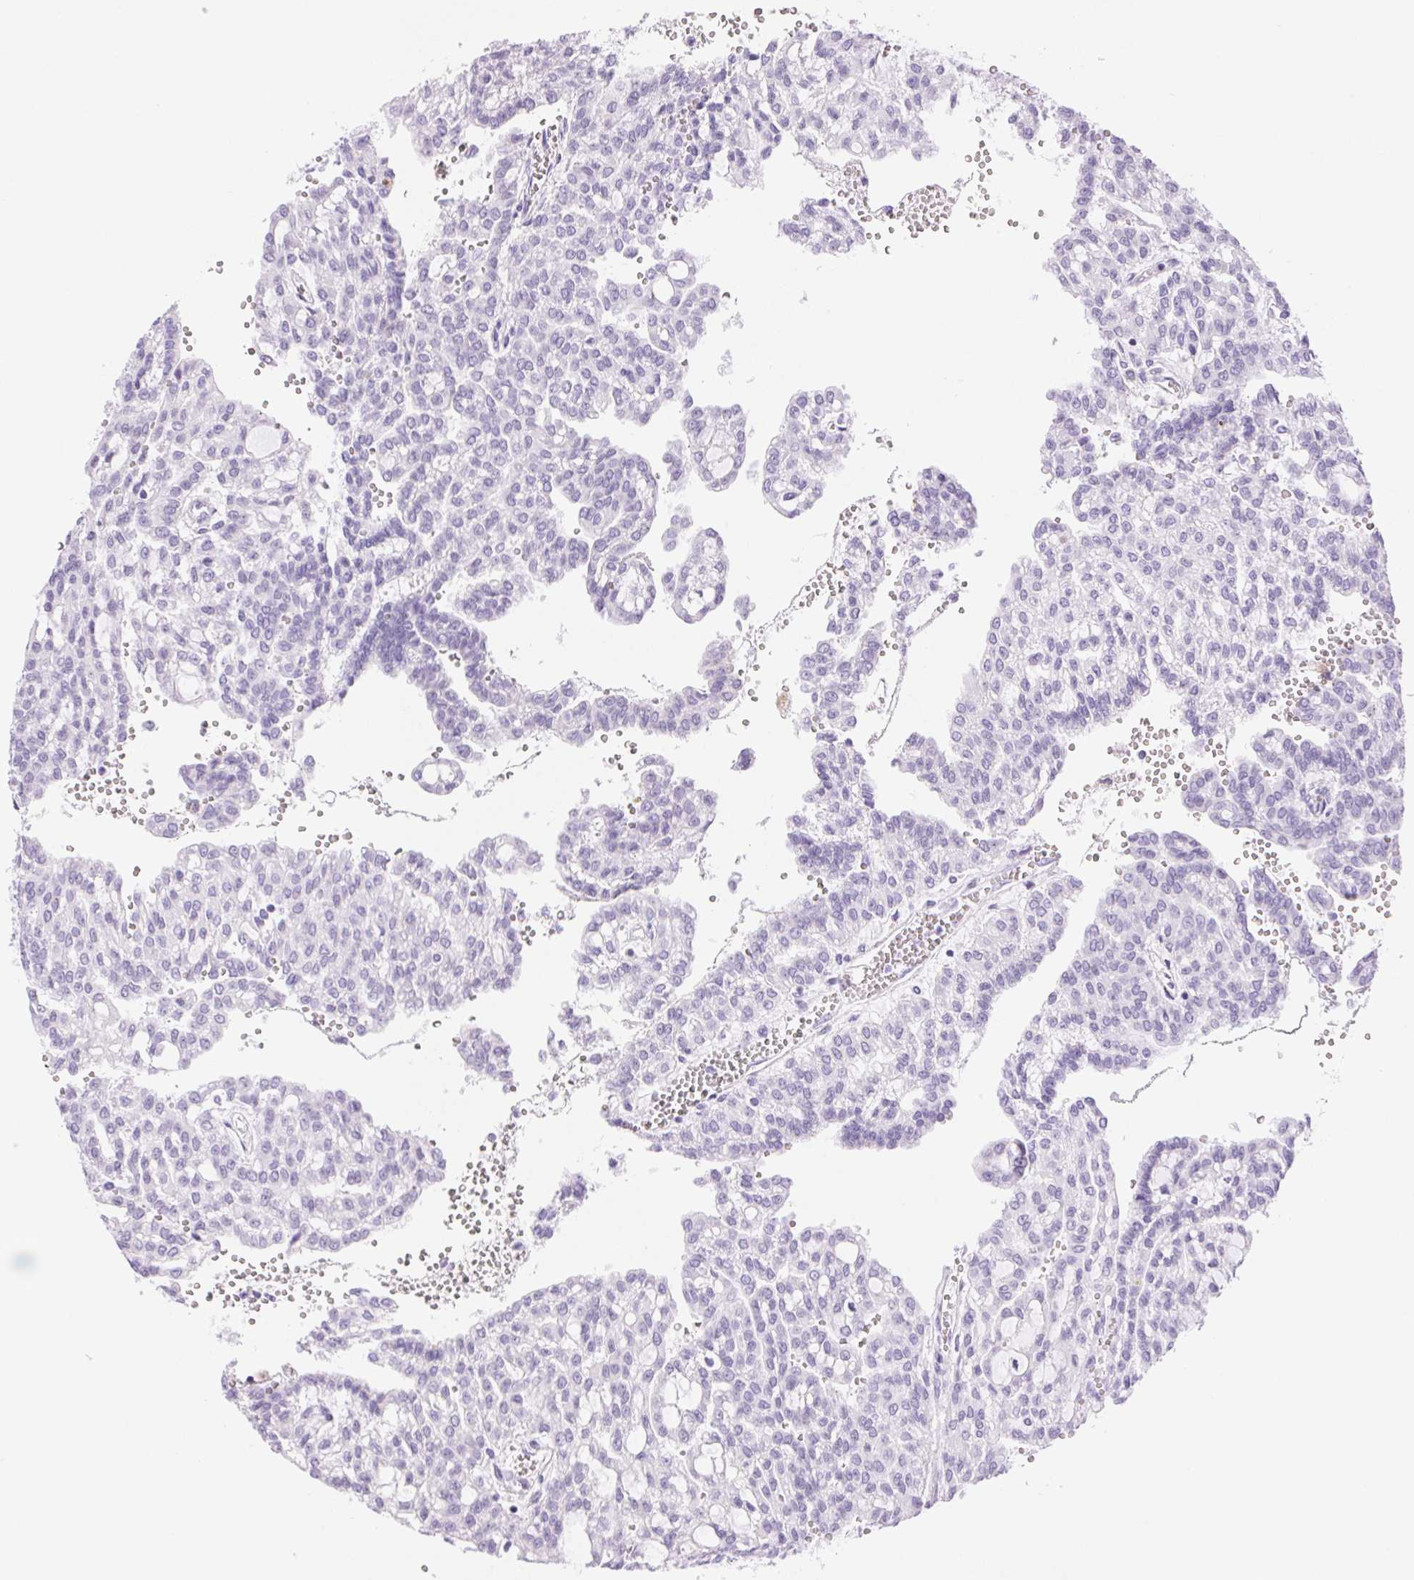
{"staining": {"intensity": "negative", "quantity": "none", "location": "none"}, "tissue": "renal cancer", "cell_type": "Tumor cells", "image_type": "cancer", "snomed": [{"axis": "morphology", "description": "Adenocarcinoma, NOS"}, {"axis": "topography", "description": "Kidney"}], "caption": "Histopathology image shows no protein staining in tumor cells of adenocarcinoma (renal) tissue.", "gene": "SERPINB3", "patient": {"sex": "male", "age": 63}}